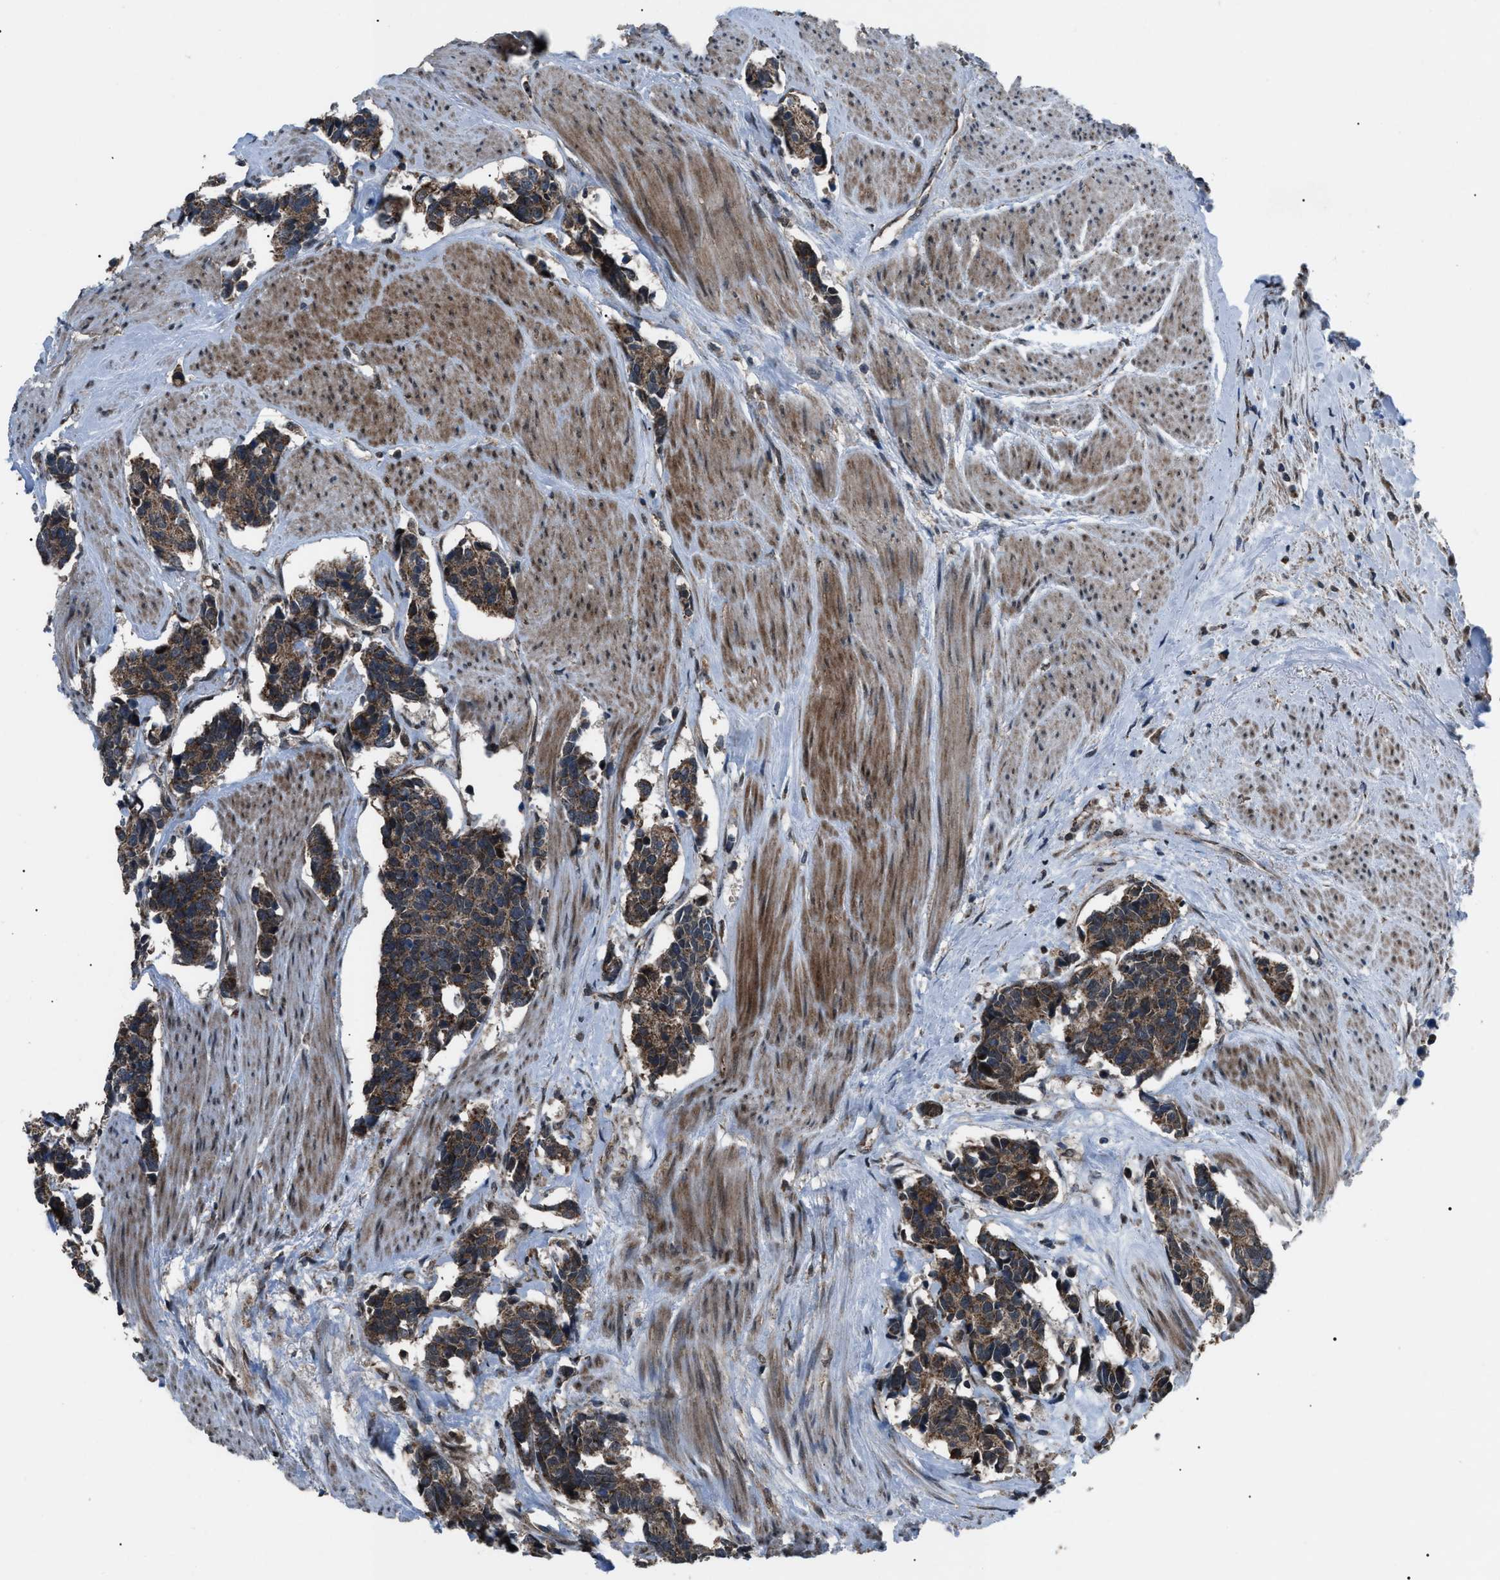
{"staining": {"intensity": "moderate", "quantity": ">75%", "location": "cytoplasmic/membranous"}, "tissue": "carcinoid", "cell_type": "Tumor cells", "image_type": "cancer", "snomed": [{"axis": "morphology", "description": "Carcinoma, NOS"}, {"axis": "morphology", "description": "Carcinoid, malignant, NOS"}, {"axis": "topography", "description": "Urinary bladder"}], "caption": "This photomicrograph shows carcinoid stained with immunohistochemistry (IHC) to label a protein in brown. The cytoplasmic/membranous of tumor cells show moderate positivity for the protein. Nuclei are counter-stained blue.", "gene": "ZFAND2A", "patient": {"sex": "male", "age": 57}}